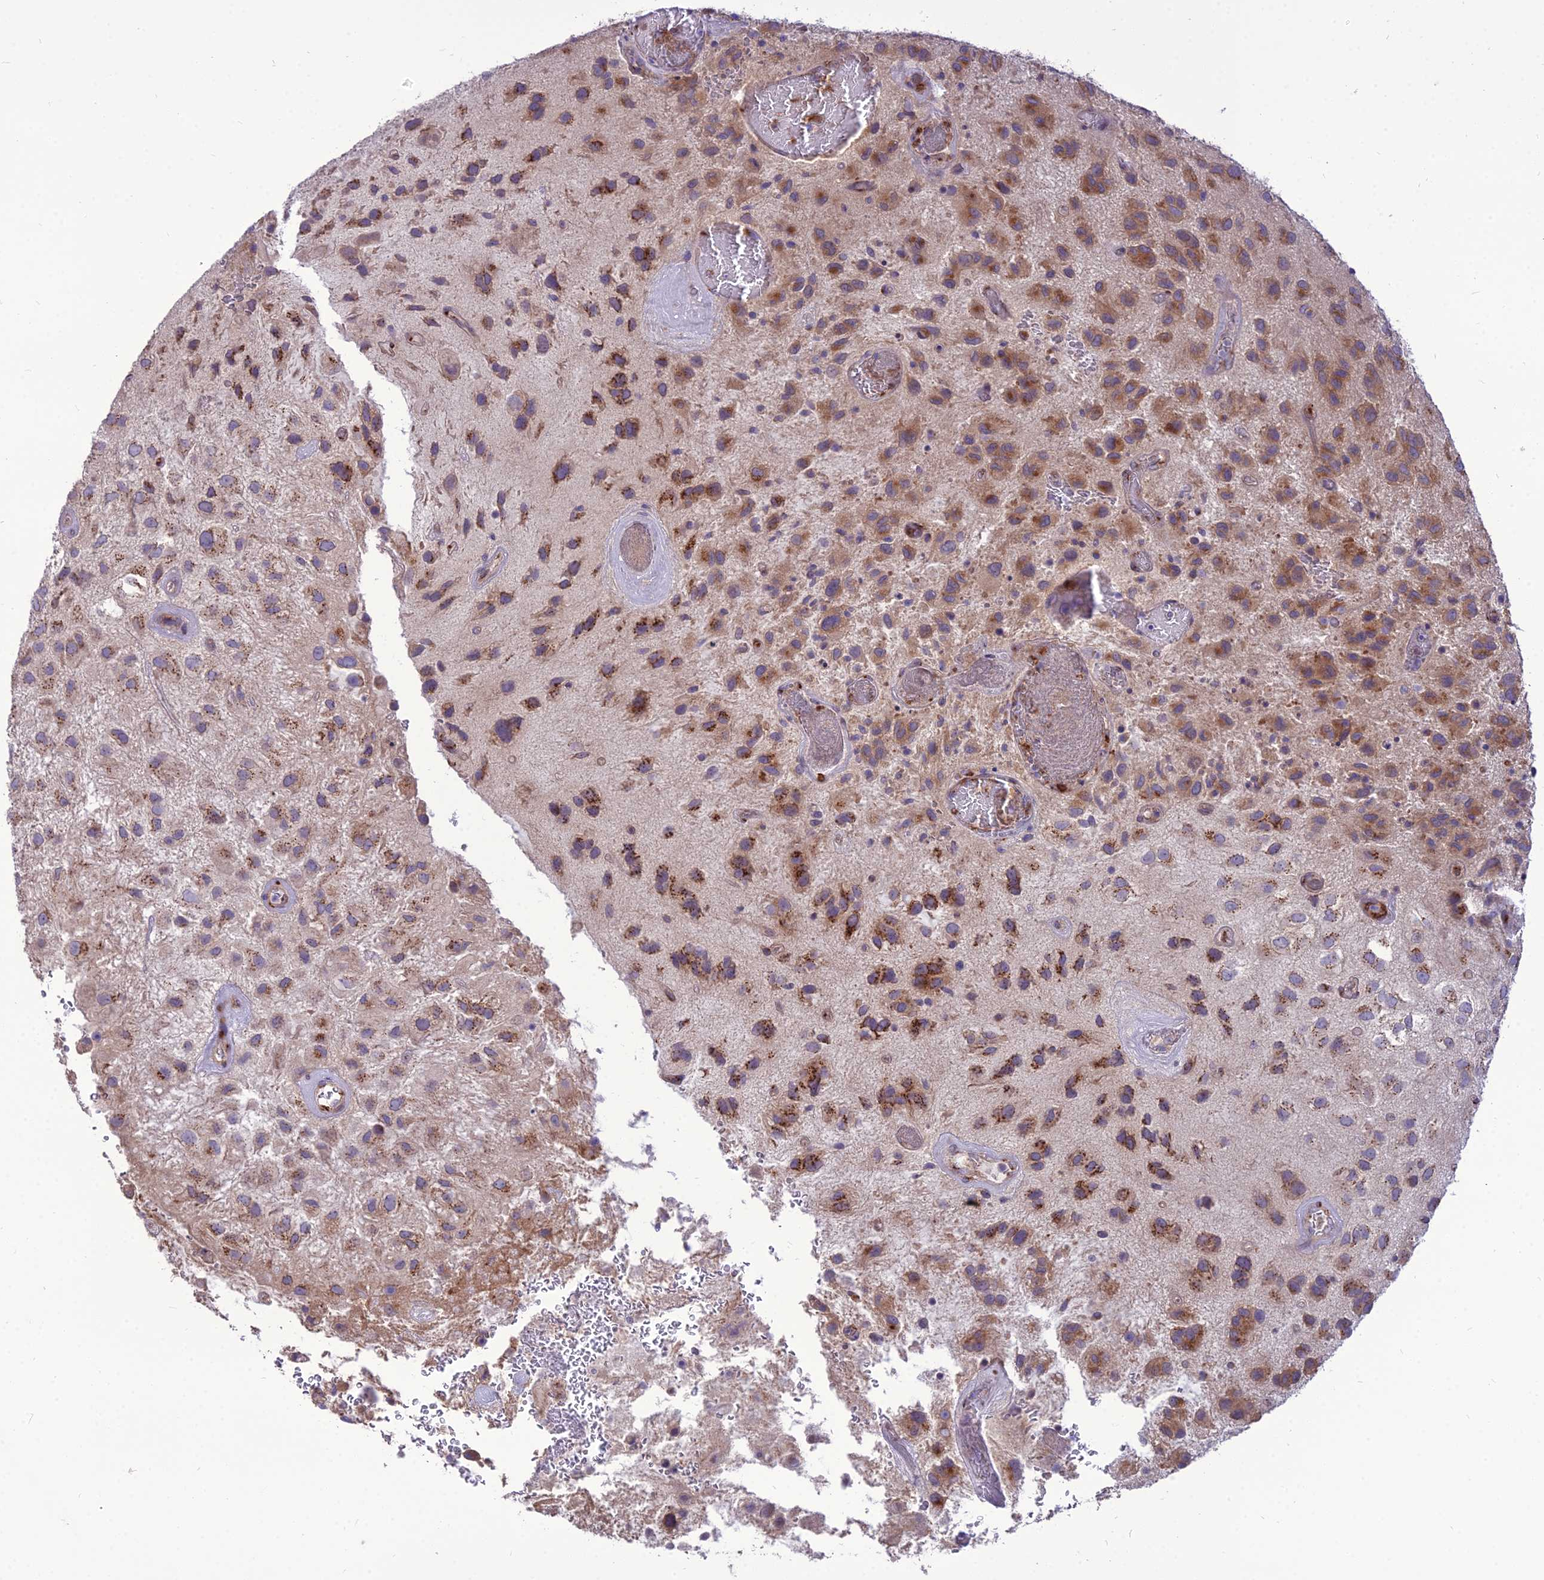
{"staining": {"intensity": "moderate", "quantity": "25%-75%", "location": "cytoplasmic/membranous"}, "tissue": "glioma", "cell_type": "Tumor cells", "image_type": "cancer", "snomed": [{"axis": "morphology", "description": "Glioma, malignant, Low grade"}, {"axis": "topography", "description": "Brain"}], "caption": "A high-resolution histopathology image shows immunohistochemistry (IHC) staining of glioma, which exhibits moderate cytoplasmic/membranous expression in about 25%-75% of tumor cells. Nuclei are stained in blue.", "gene": "SPRYD7", "patient": {"sex": "male", "age": 66}}